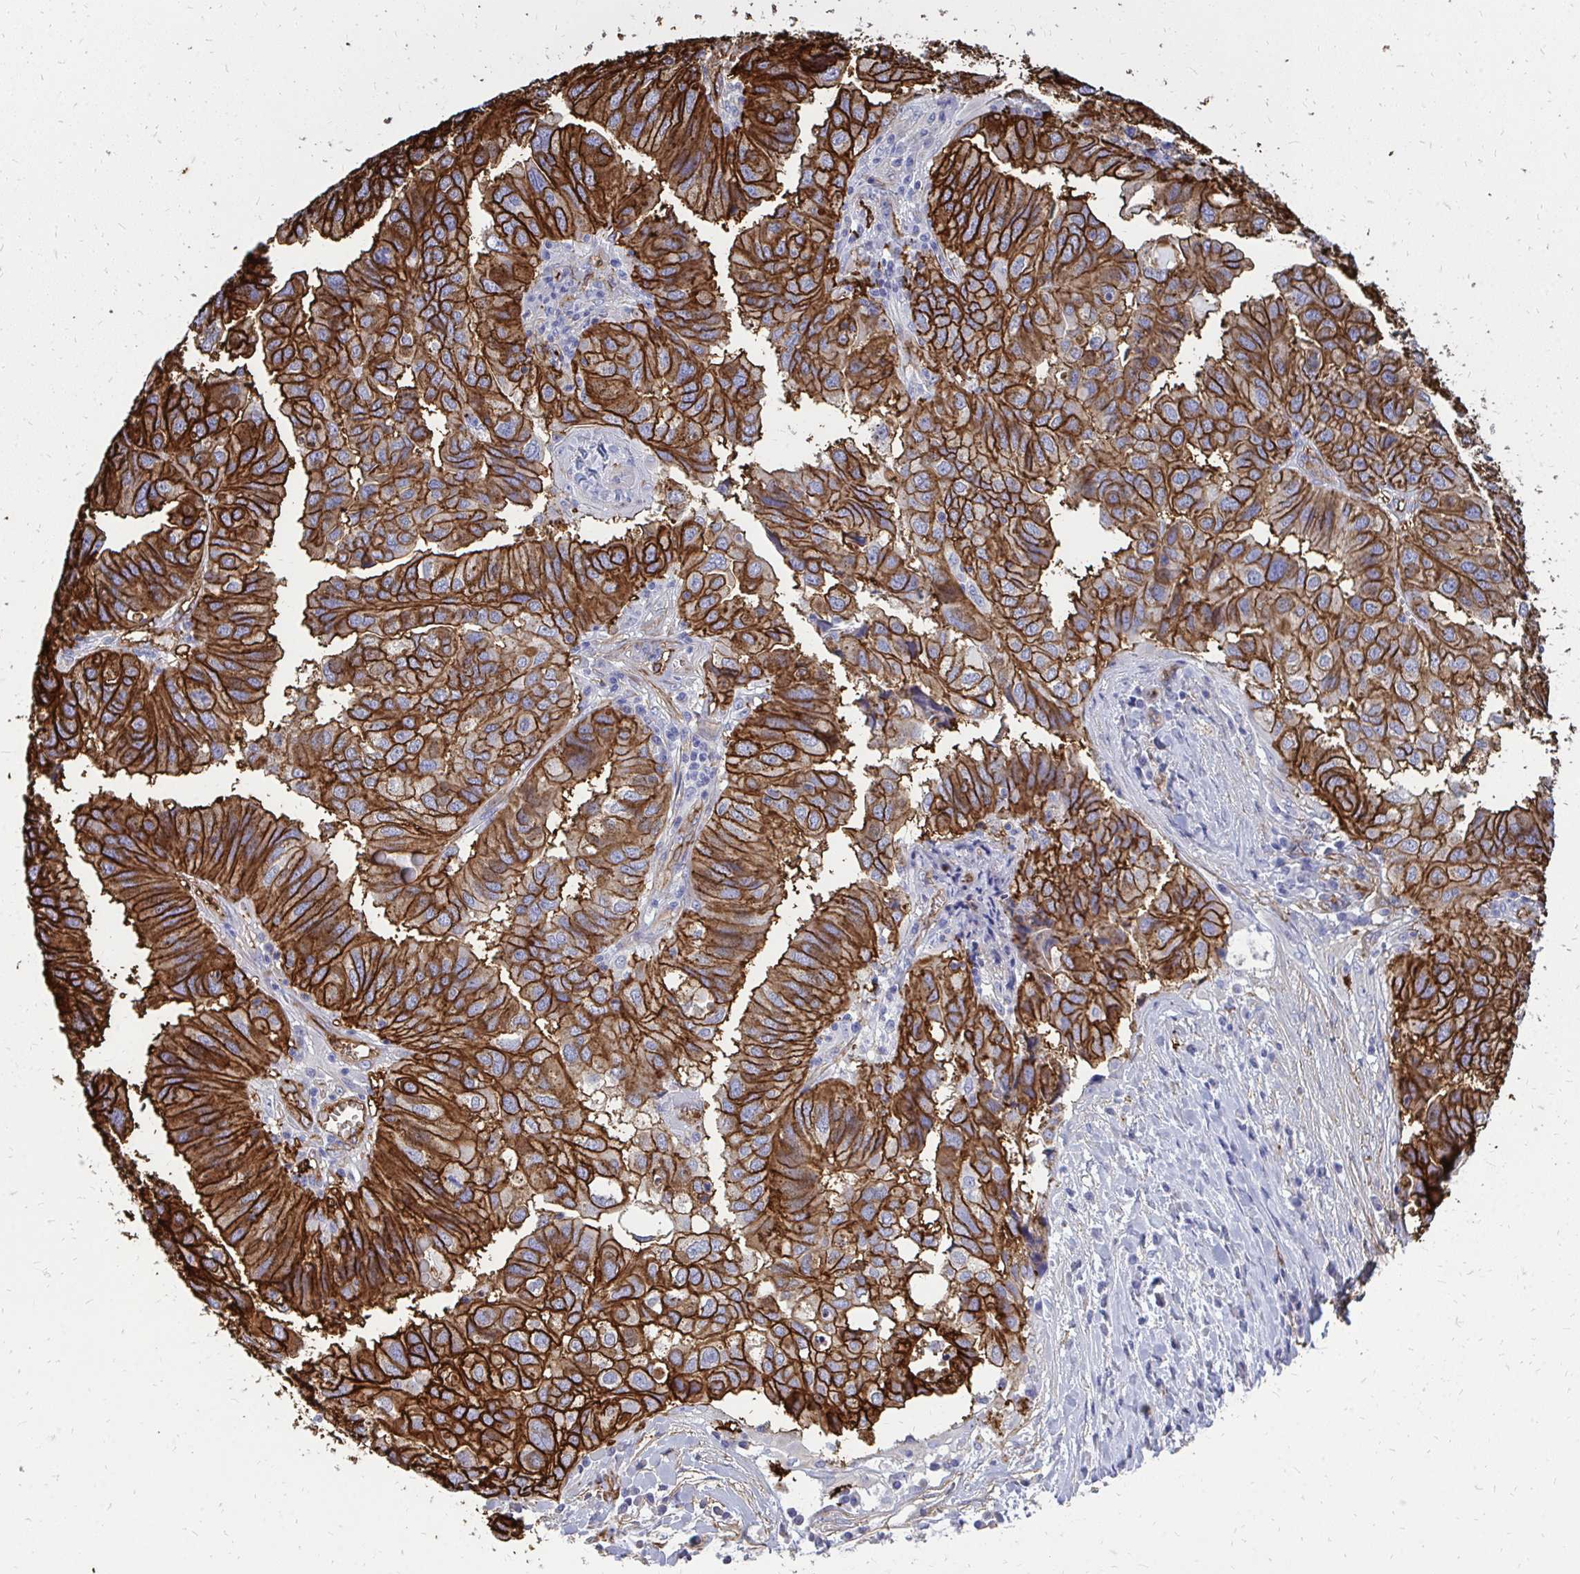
{"staining": {"intensity": "strong", "quantity": ">75%", "location": "cytoplasmic/membranous"}, "tissue": "ovarian cancer", "cell_type": "Tumor cells", "image_type": "cancer", "snomed": [{"axis": "morphology", "description": "Cystadenocarcinoma, serous, NOS"}, {"axis": "topography", "description": "Ovary"}], "caption": "Immunohistochemical staining of human serous cystadenocarcinoma (ovarian) demonstrates strong cytoplasmic/membranous protein positivity in approximately >75% of tumor cells.", "gene": "MARCKSL1", "patient": {"sex": "female", "age": 79}}